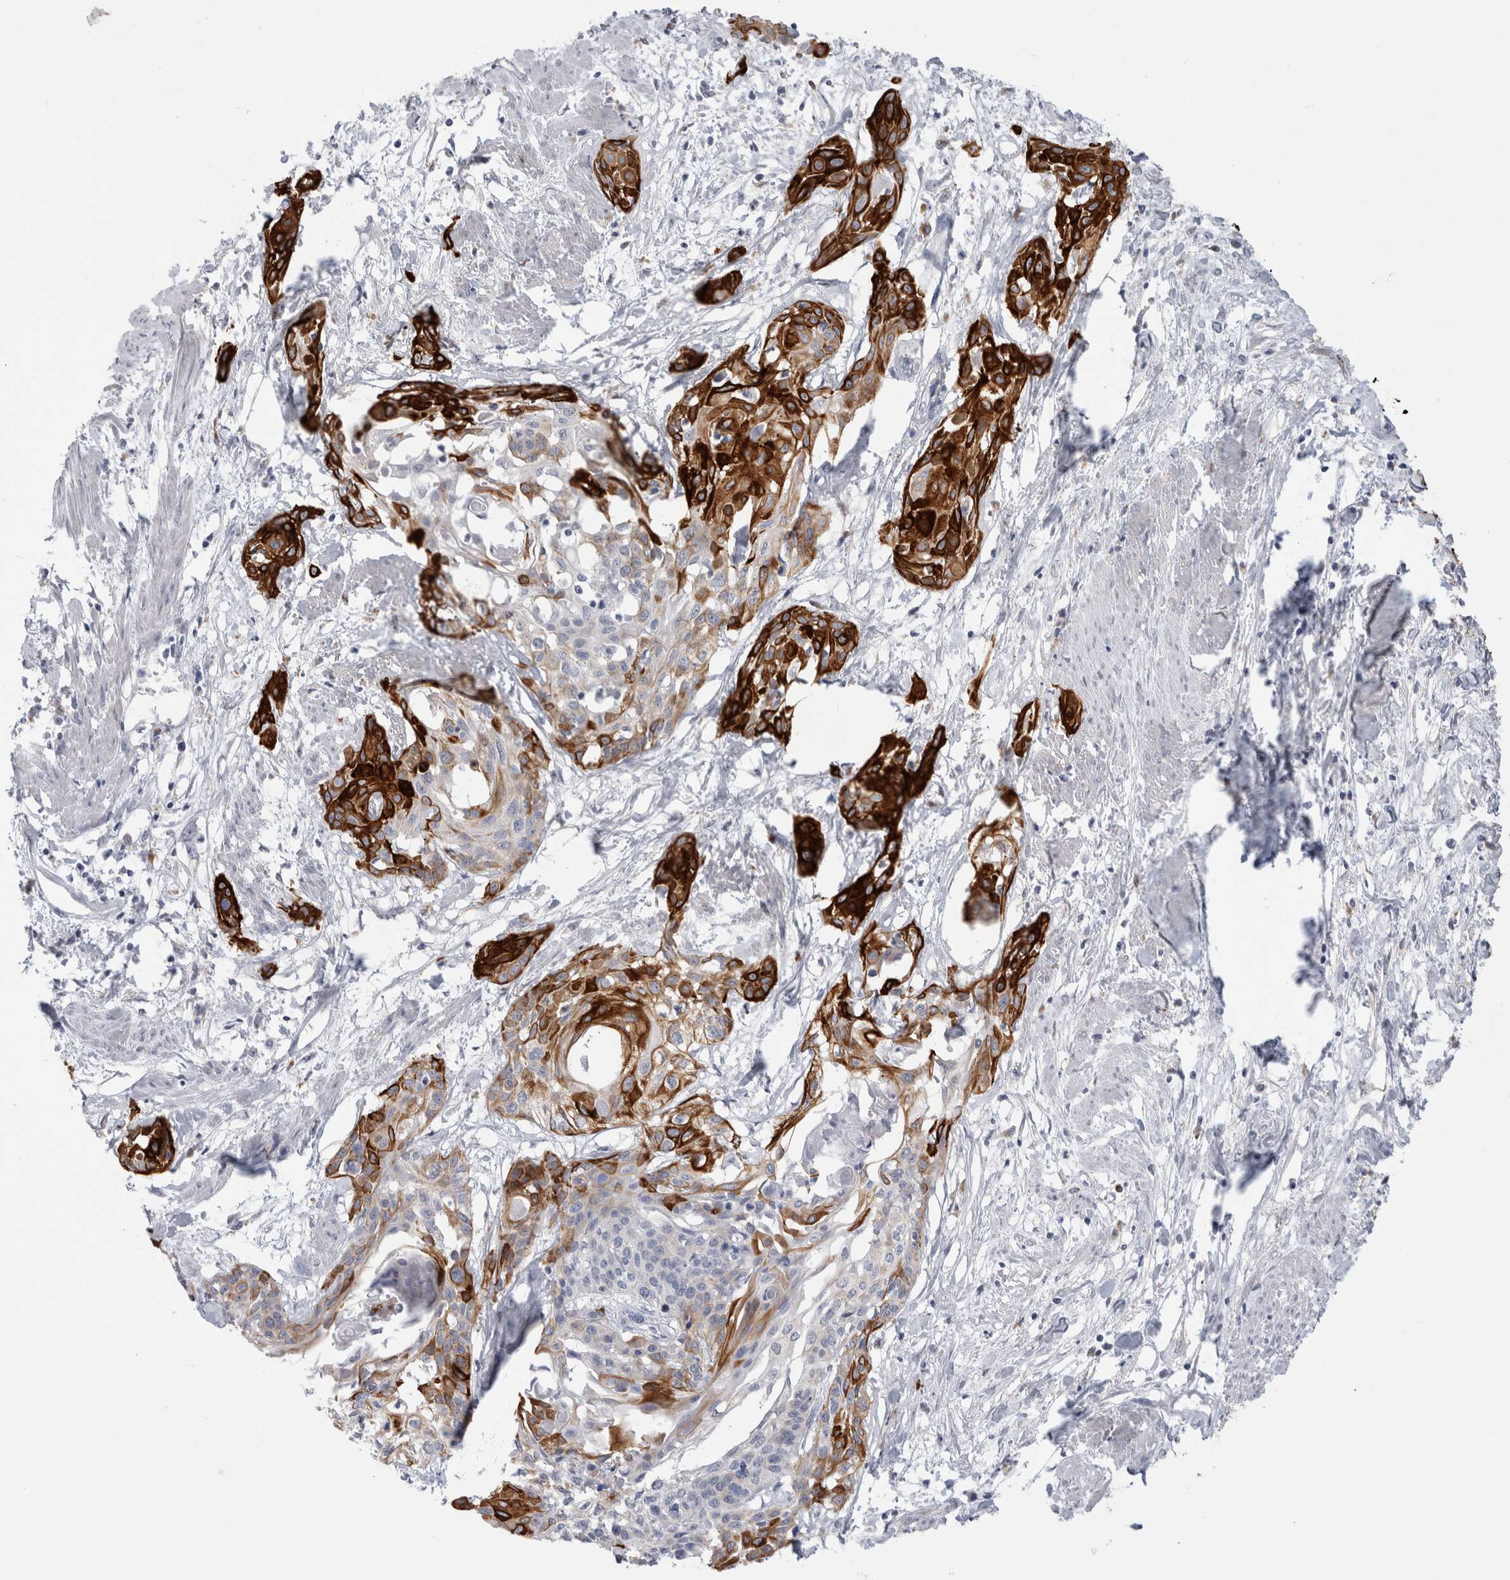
{"staining": {"intensity": "strong", "quantity": "25%-75%", "location": "cytoplasmic/membranous"}, "tissue": "cervical cancer", "cell_type": "Tumor cells", "image_type": "cancer", "snomed": [{"axis": "morphology", "description": "Squamous cell carcinoma, NOS"}, {"axis": "topography", "description": "Cervix"}], "caption": "An image of human squamous cell carcinoma (cervical) stained for a protein displays strong cytoplasmic/membranous brown staining in tumor cells.", "gene": "GAA", "patient": {"sex": "female", "age": 57}}